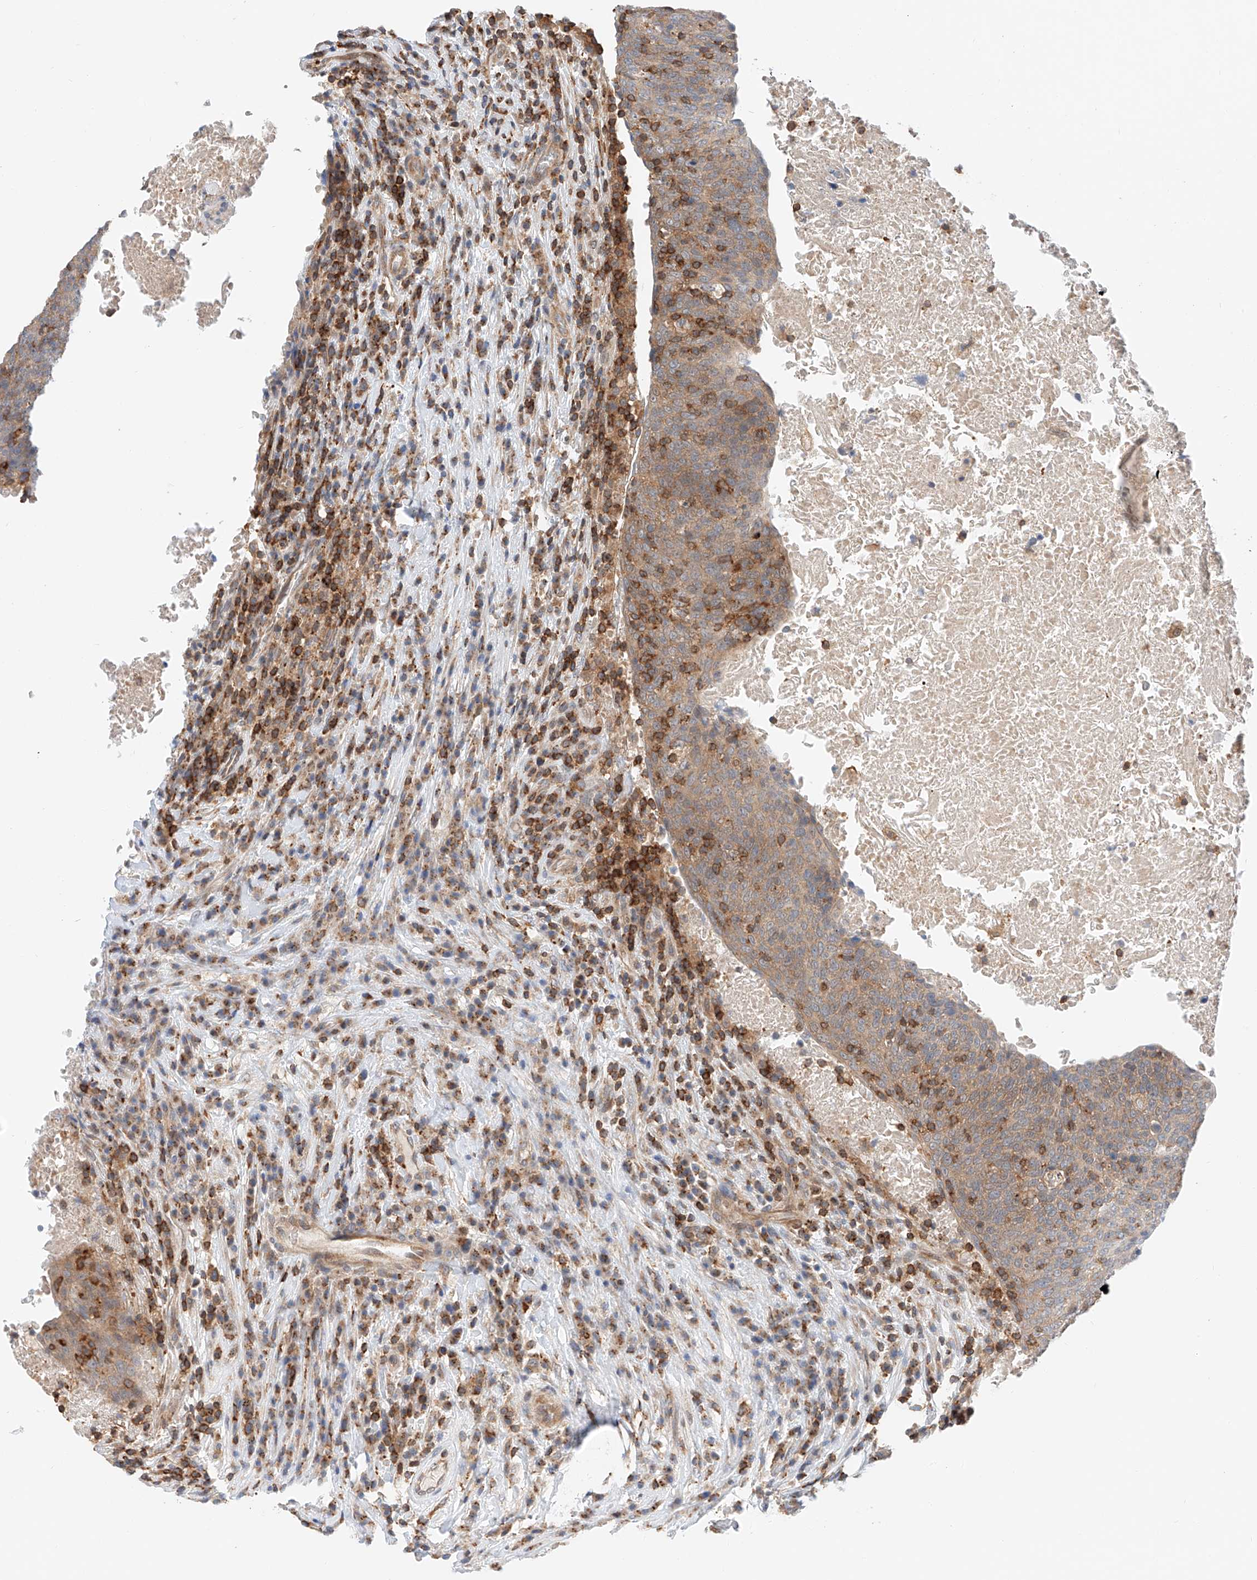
{"staining": {"intensity": "moderate", "quantity": ">75%", "location": "cytoplasmic/membranous"}, "tissue": "head and neck cancer", "cell_type": "Tumor cells", "image_type": "cancer", "snomed": [{"axis": "morphology", "description": "Squamous cell carcinoma, NOS"}, {"axis": "morphology", "description": "Squamous cell carcinoma, metastatic, NOS"}, {"axis": "topography", "description": "Lymph node"}, {"axis": "topography", "description": "Head-Neck"}], "caption": "Immunohistochemical staining of head and neck cancer shows medium levels of moderate cytoplasmic/membranous protein staining in approximately >75% of tumor cells.", "gene": "MFN2", "patient": {"sex": "male", "age": 62}}